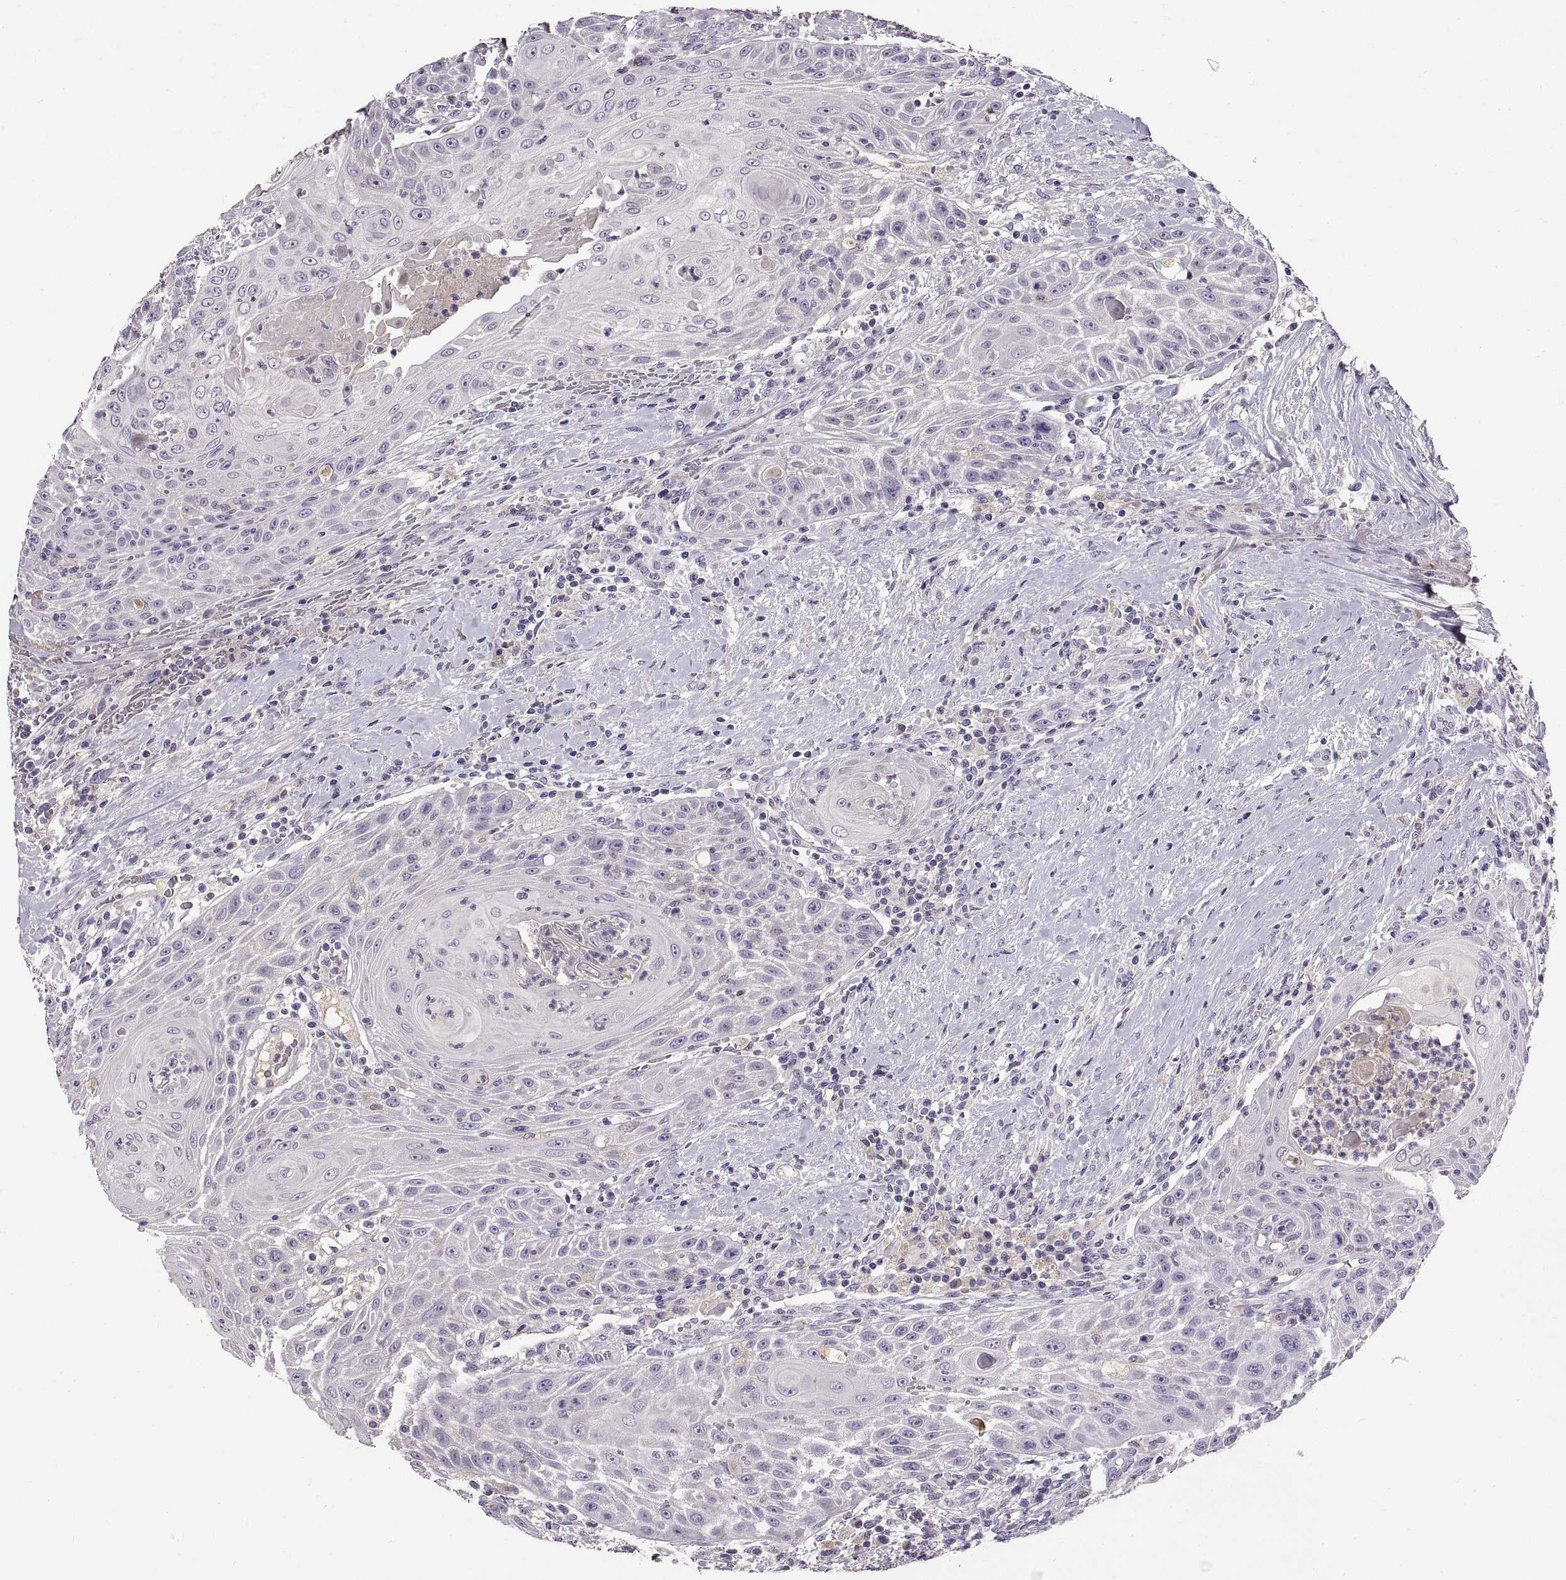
{"staining": {"intensity": "negative", "quantity": "none", "location": "none"}, "tissue": "head and neck cancer", "cell_type": "Tumor cells", "image_type": "cancer", "snomed": [{"axis": "morphology", "description": "Squamous cell carcinoma, NOS"}, {"axis": "topography", "description": "Head-Neck"}], "caption": "Human squamous cell carcinoma (head and neck) stained for a protein using immunohistochemistry demonstrates no expression in tumor cells.", "gene": "ADAM32", "patient": {"sex": "male", "age": 69}}